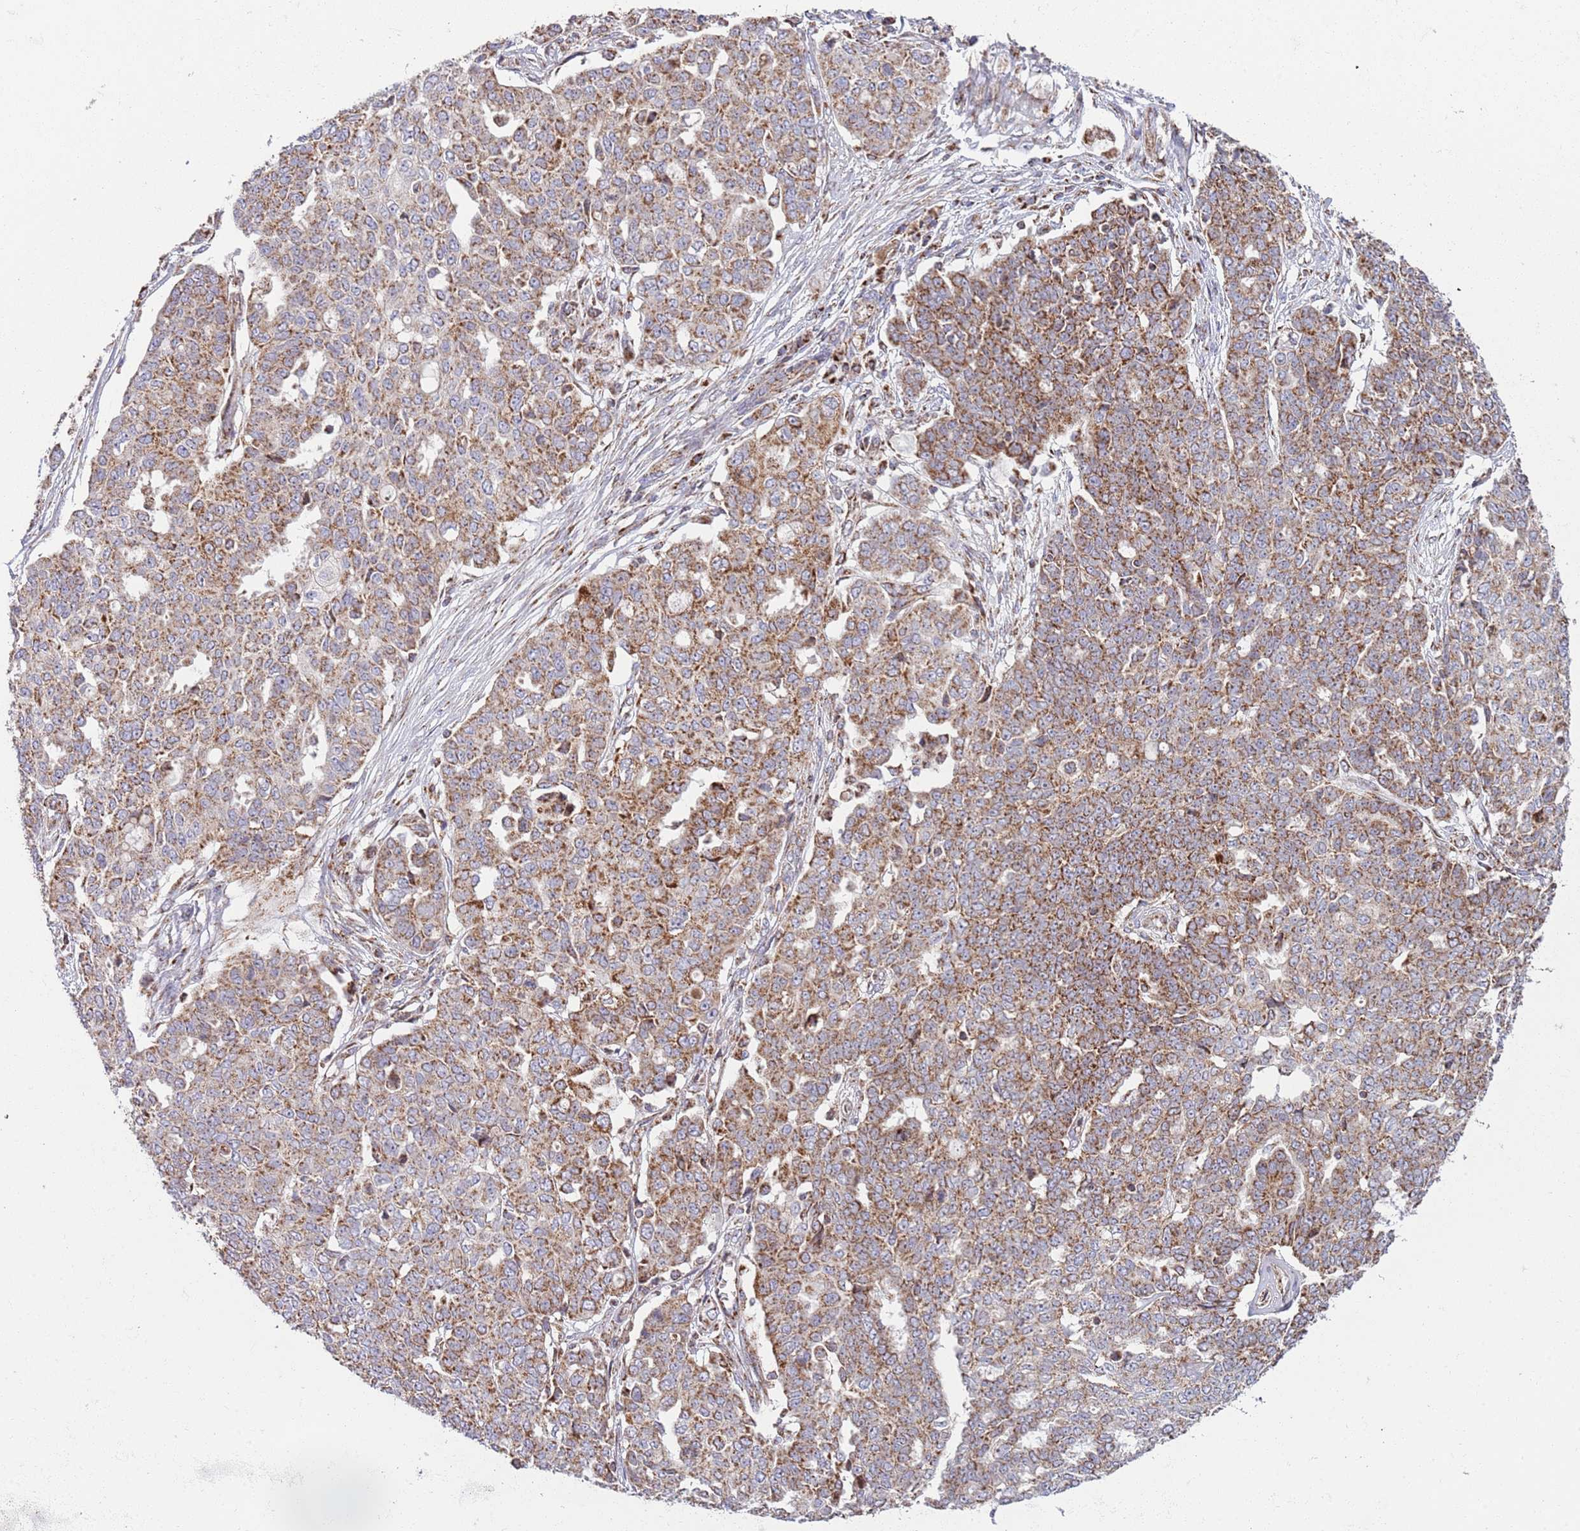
{"staining": {"intensity": "moderate", "quantity": ">75%", "location": "cytoplasmic/membranous"}, "tissue": "ovarian cancer", "cell_type": "Tumor cells", "image_type": "cancer", "snomed": [{"axis": "morphology", "description": "Cystadenocarcinoma, serous, NOS"}, {"axis": "topography", "description": "Soft tissue"}, {"axis": "topography", "description": "Ovary"}], "caption": "There is medium levels of moderate cytoplasmic/membranous staining in tumor cells of ovarian serous cystadenocarcinoma, as demonstrated by immunohistochemical staining (brown color).", "gene": "ATP5PD", "patient": {"sex": "female", "age": 57}}